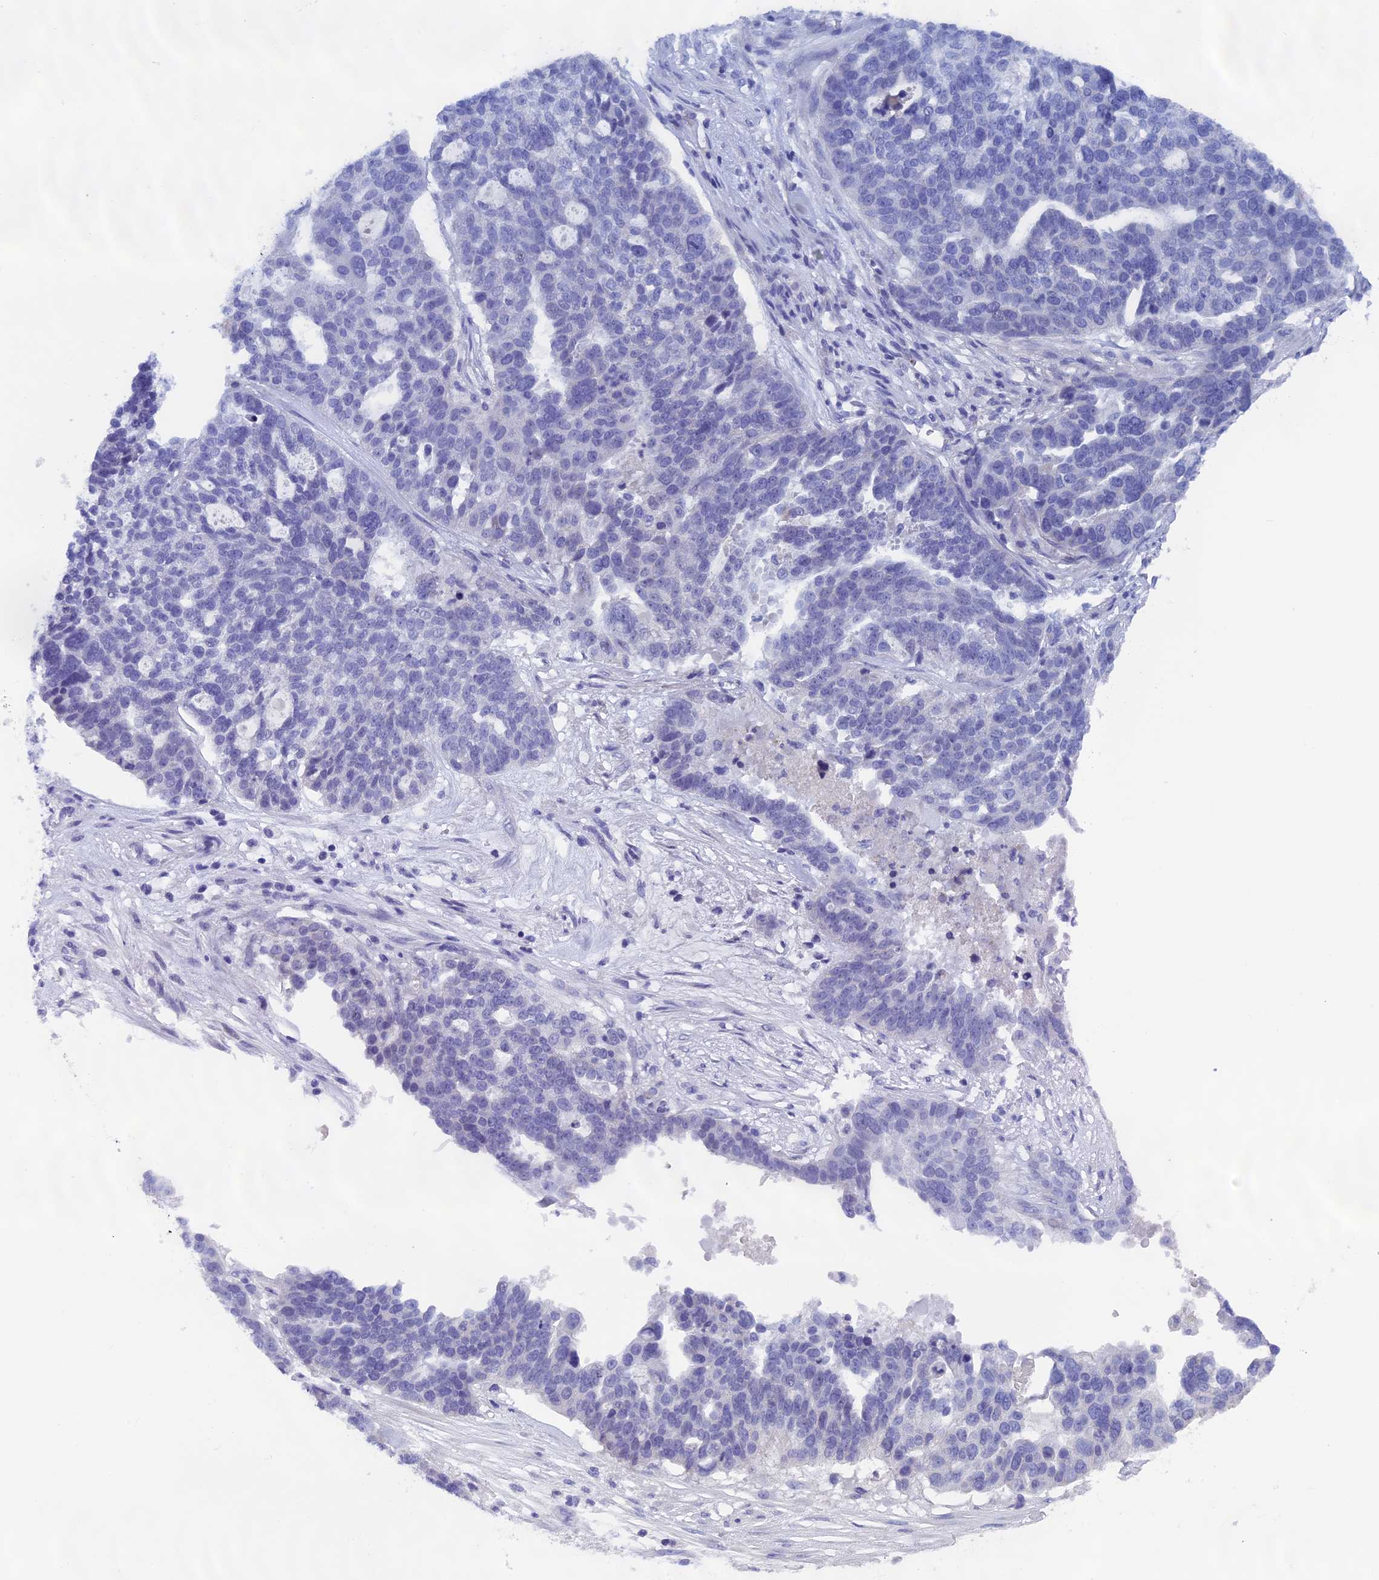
{"staining": {"intensity": "negative", "quantity": "none", "location": "none"}, "tissue": "ovarian cancer", "cell_type": "Tumor cells", "image_type": "cancer", "snomed": [{"axis": "morphology", "description": "Cystadenocarcinoma, serous, NOS"}, {"axis": "topography", "description": "Ovary"}], "caption": "This is an immunohistochemistry (IHC) micrograph of ovarian cancer (serous cystadenocarcinoma). There is no staining in tumor cells.", "gene": "INSYN1", "patient": {"sex": "female", "age": 59}}